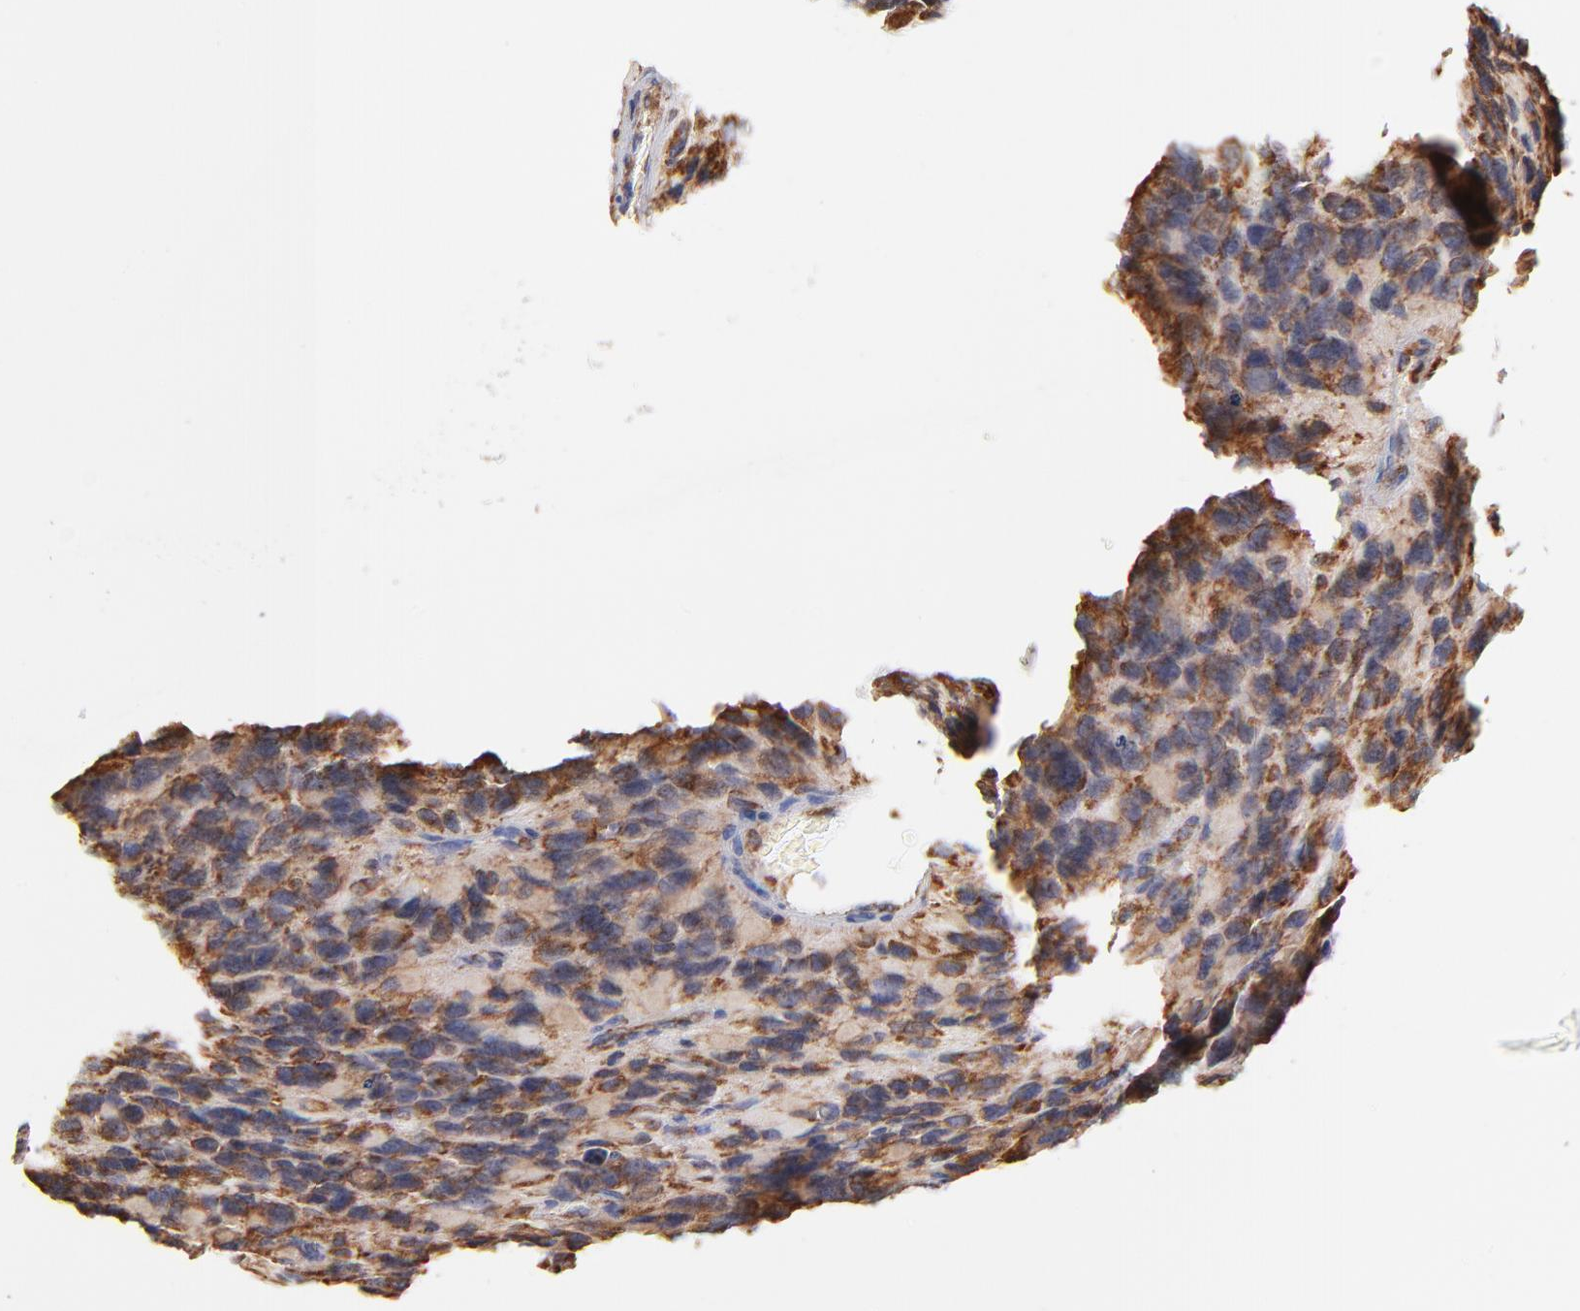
{"staining": {"intensity": "moderate", "quantity": "25%-75%", "location": "cytoplasmic/membranous"}, "tissue": "glioma", "cell_type": "Tumor cells", "image_type": "cancer", "snomed": [{"axis": "morphology", "description": "Glioma, malignant, High grade"}, {"axis": "topography", "description": "Brain"}], "caption": "Protein staining demonstrates moderate cytoplasmic/membranous positivity in approximately 25%-75% of tumor cells in high-grade glioma (malignant). (DAB (3,3'-diaminobenzidine) IHC with brightfield microscopy, high magnification).", "gene": "RPL27", "patient": {"sex": "male", "age": 77}}